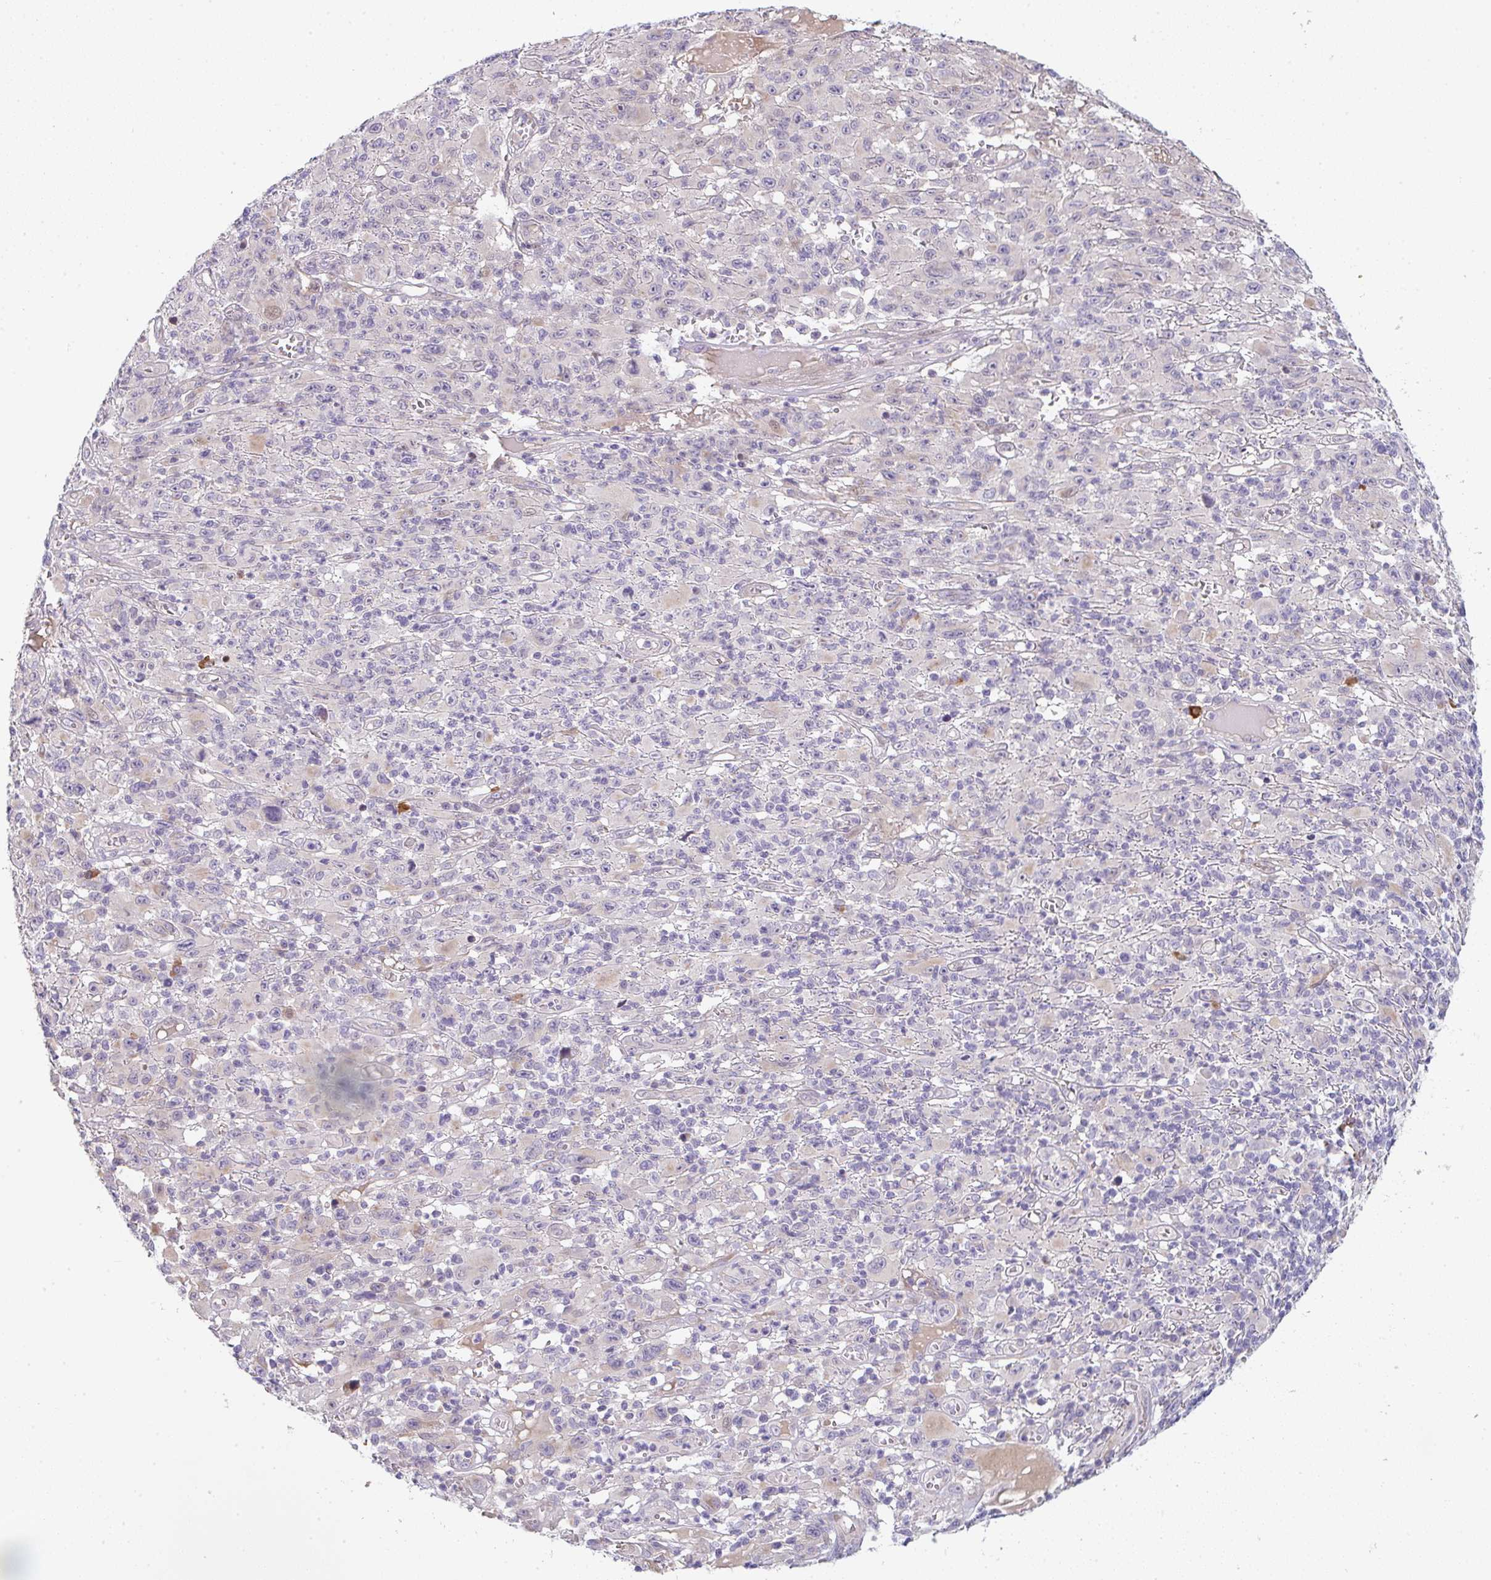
{"staining": {"intensity": "negative", "quantity": "none", "location": "none"}, "tissue": "melanoma", "cell_type": "Tumor cells", "image_type": "cancer", "snomed": [{"axis": "morphology", "description": "Malignant melanoma, NOS"}, {"axis": "topography", "description": "Skin"}], "caption": "Malignant melanoma was stained to show a protein in brown. There is no significant positivity in tumor cells.", "gene": "TNFRSF10A", "patient": {"sex": "male", "age": 46}}